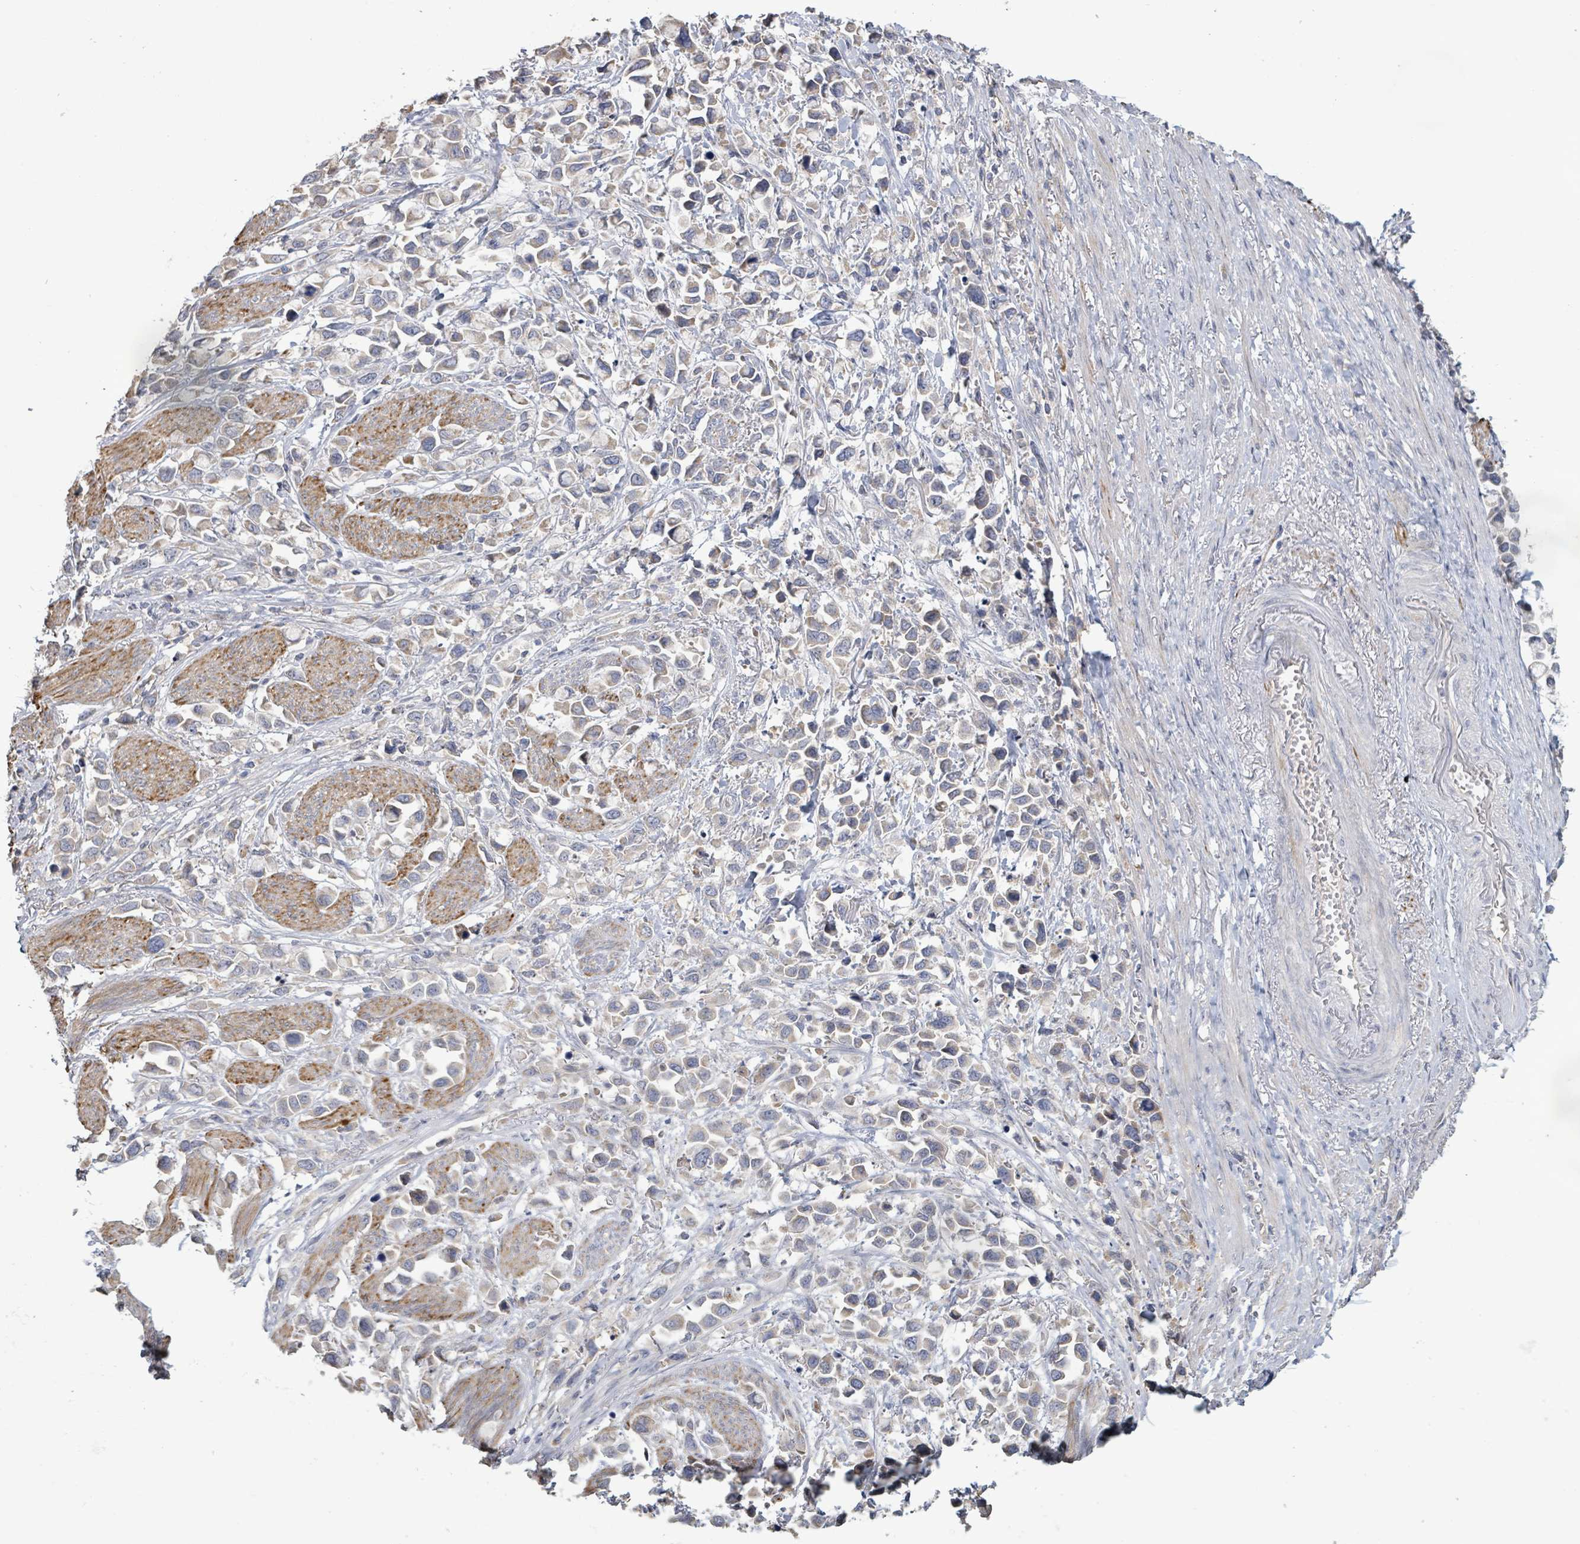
{"staining": {"intensity": "weak", "quantity": "25%-75%", "location": "cytoplasmic/membranous"}, "tissue": "stomach cancer", "cell_type": "Tumor cells", "image_type": "cancer", "snomed": [{"axis": "morphology", "description": "Adenocarcinoma, NOS"}, {"axis": "topography", "description": "Stomach"}], "caption": "Brown immunohistochemical staining in human stomach adenocarcinoma displays weak cytoplasmic/membranous staining in approximately 25%-75% of tumor cells.", "gene": "KCNS2", "patient": {"sex": "female", "age": 81}}